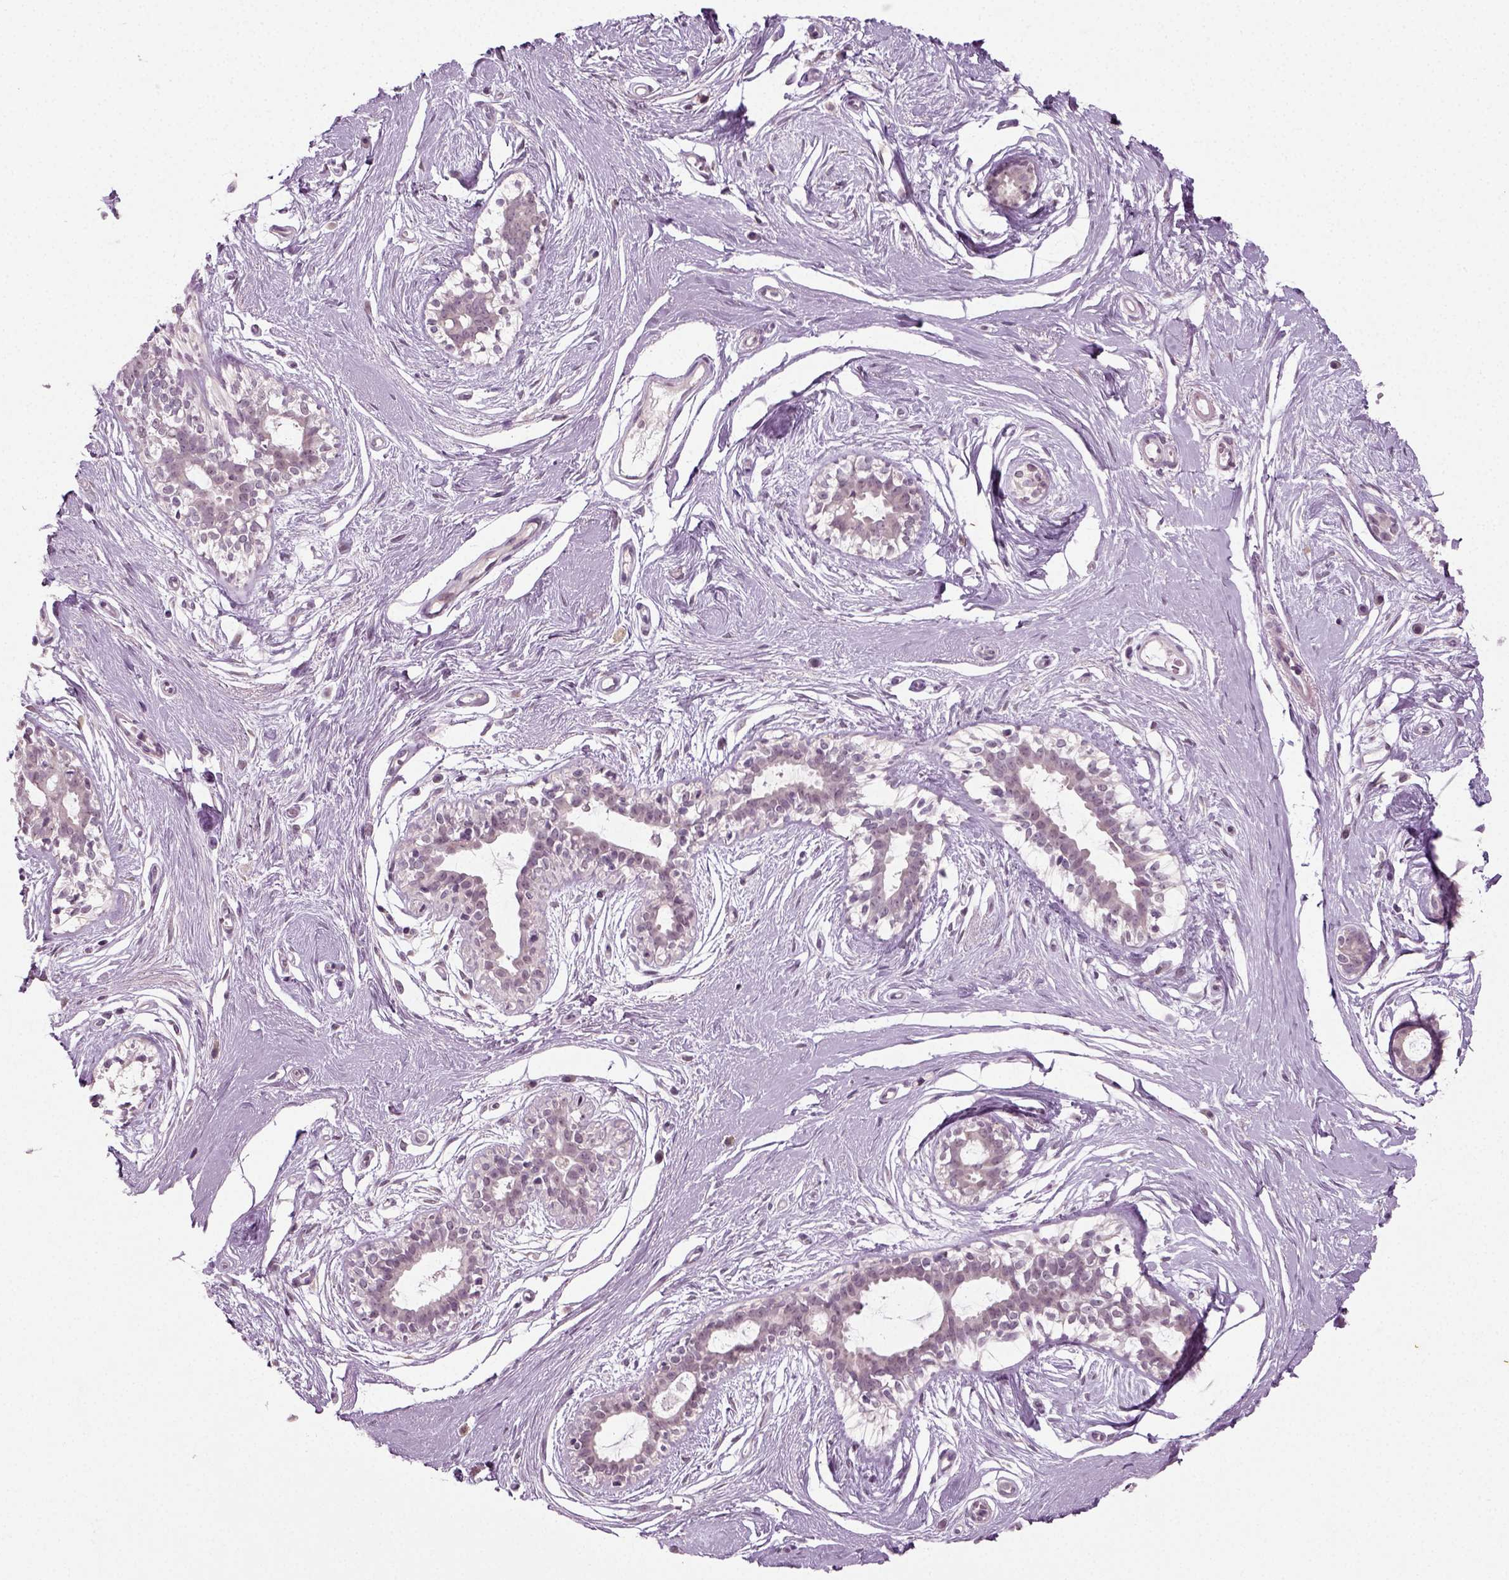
{"staining": {"intensity": "negative", "quantity": "none", "location": "none"}, "tissue": "breast", "cell_type": "Adipocytes", "image_type": "normal", "snomed": [{"axis": "morphology", "description": "Normal tissue, NOS"}, {"axis": "topography", "description": "Breast"}], "caption": "This histopathology image is of benign breast stained with immunohistochemistry to label a protein in brown with the nuclei are counter-stained blue. There is no staining in adipocytes.", "gene": "SYNGAP1", "patient": {"sex": "female", "age": 49}}